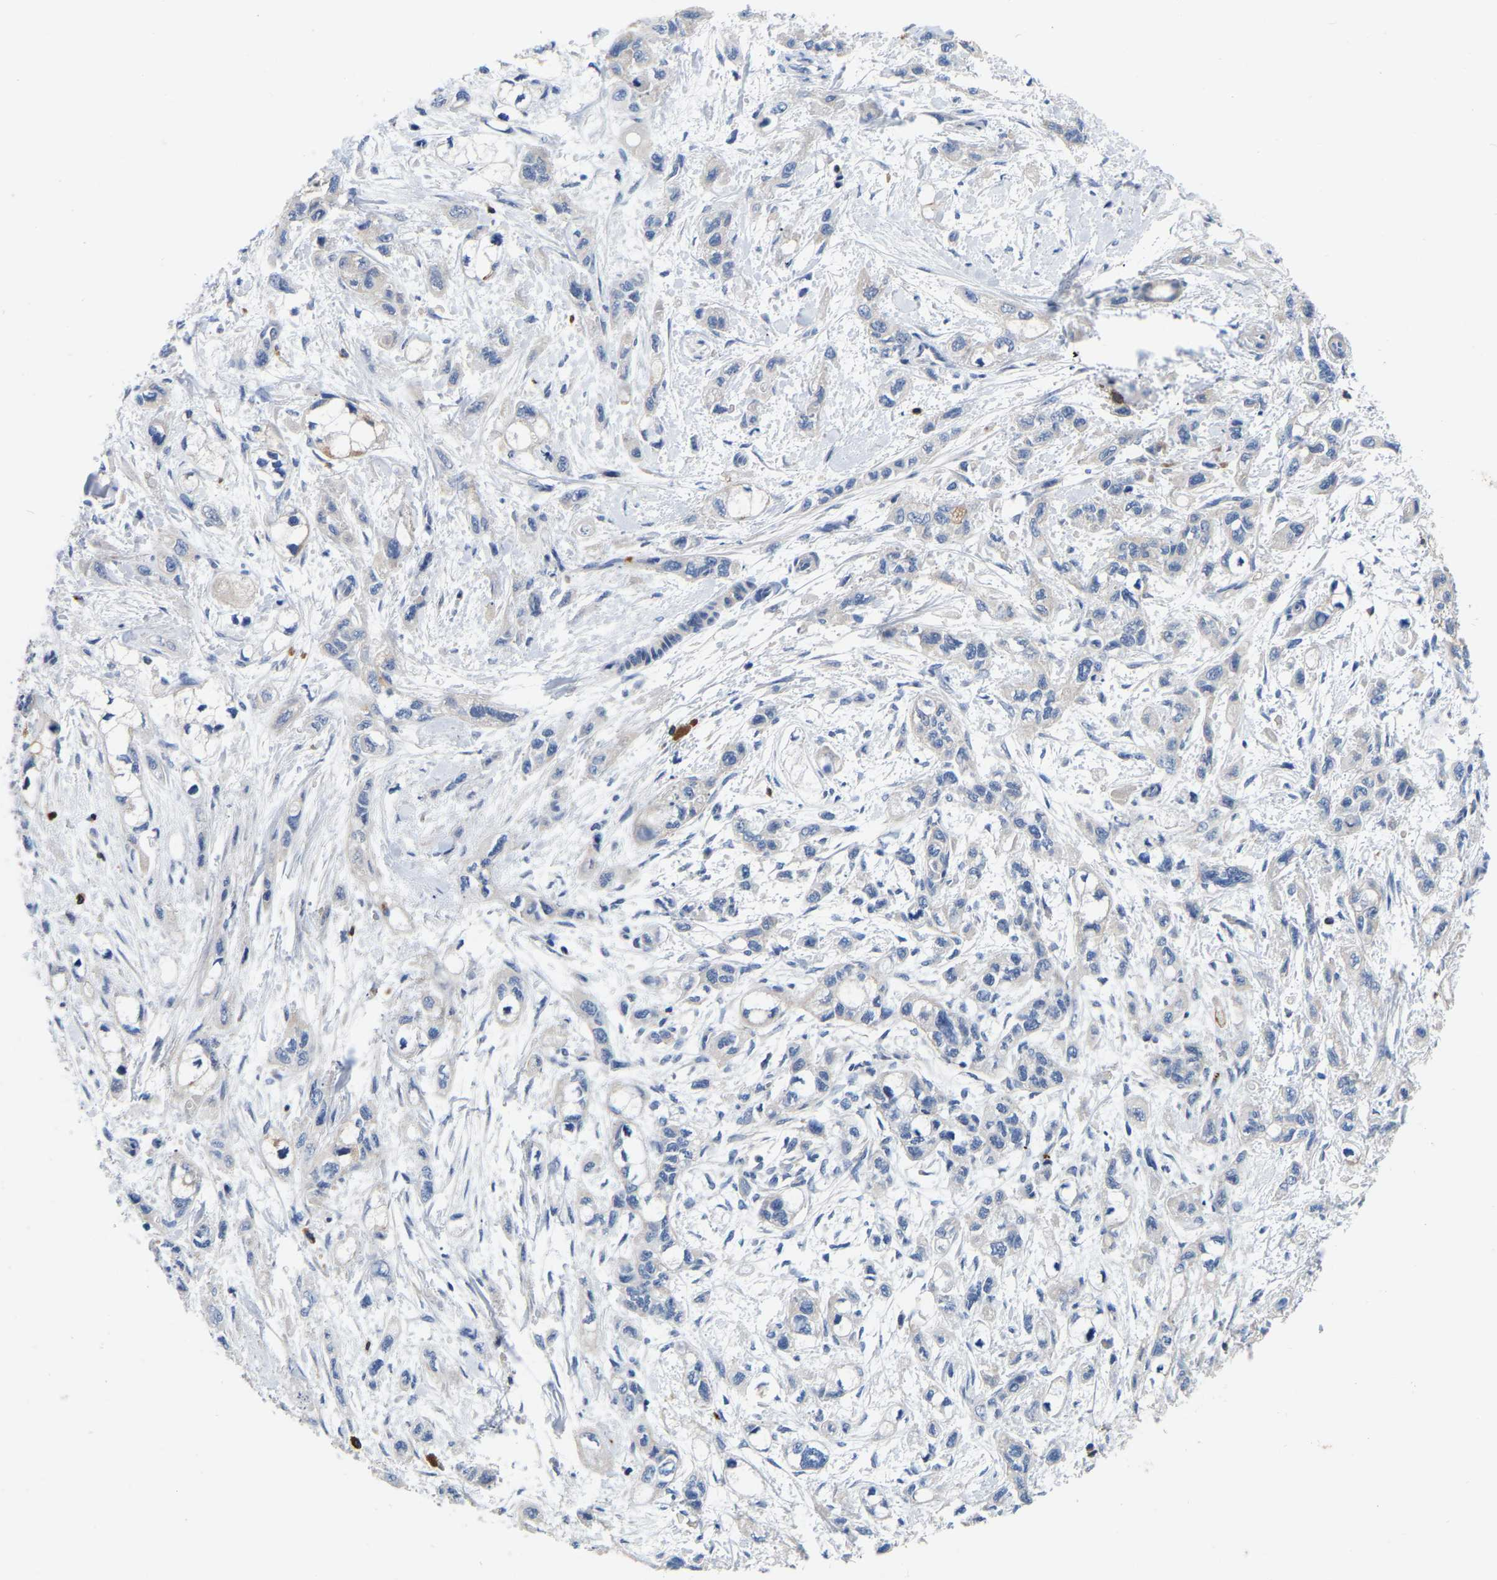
{"staining": {"intensity": "moderate", "quantity": "<25%", "location": "cytoplasmic/membranous"}, "tissue": "pancreatic cancer", "cell_type": "Tumor cells", "image_type": "cancer", "snomed": [{"axis": "morphology", "description": "Adenocarcinoma, NOS"}, {"axis": "topography", "description": "Pancreas"}], "caption": "A brown stain shows moderate cytoplasmic/membranous positivity of a protein in human adenocarcinoma (pancreatic) tumor cells. The staining was performed using DAB (3,3'-diaminobenzidine), with brown indicating positive protein expression. Nuclei are stained blue with hematoxylin.", "gene": "RAB27B", "patient": {"sex": "male", "age": 74}}